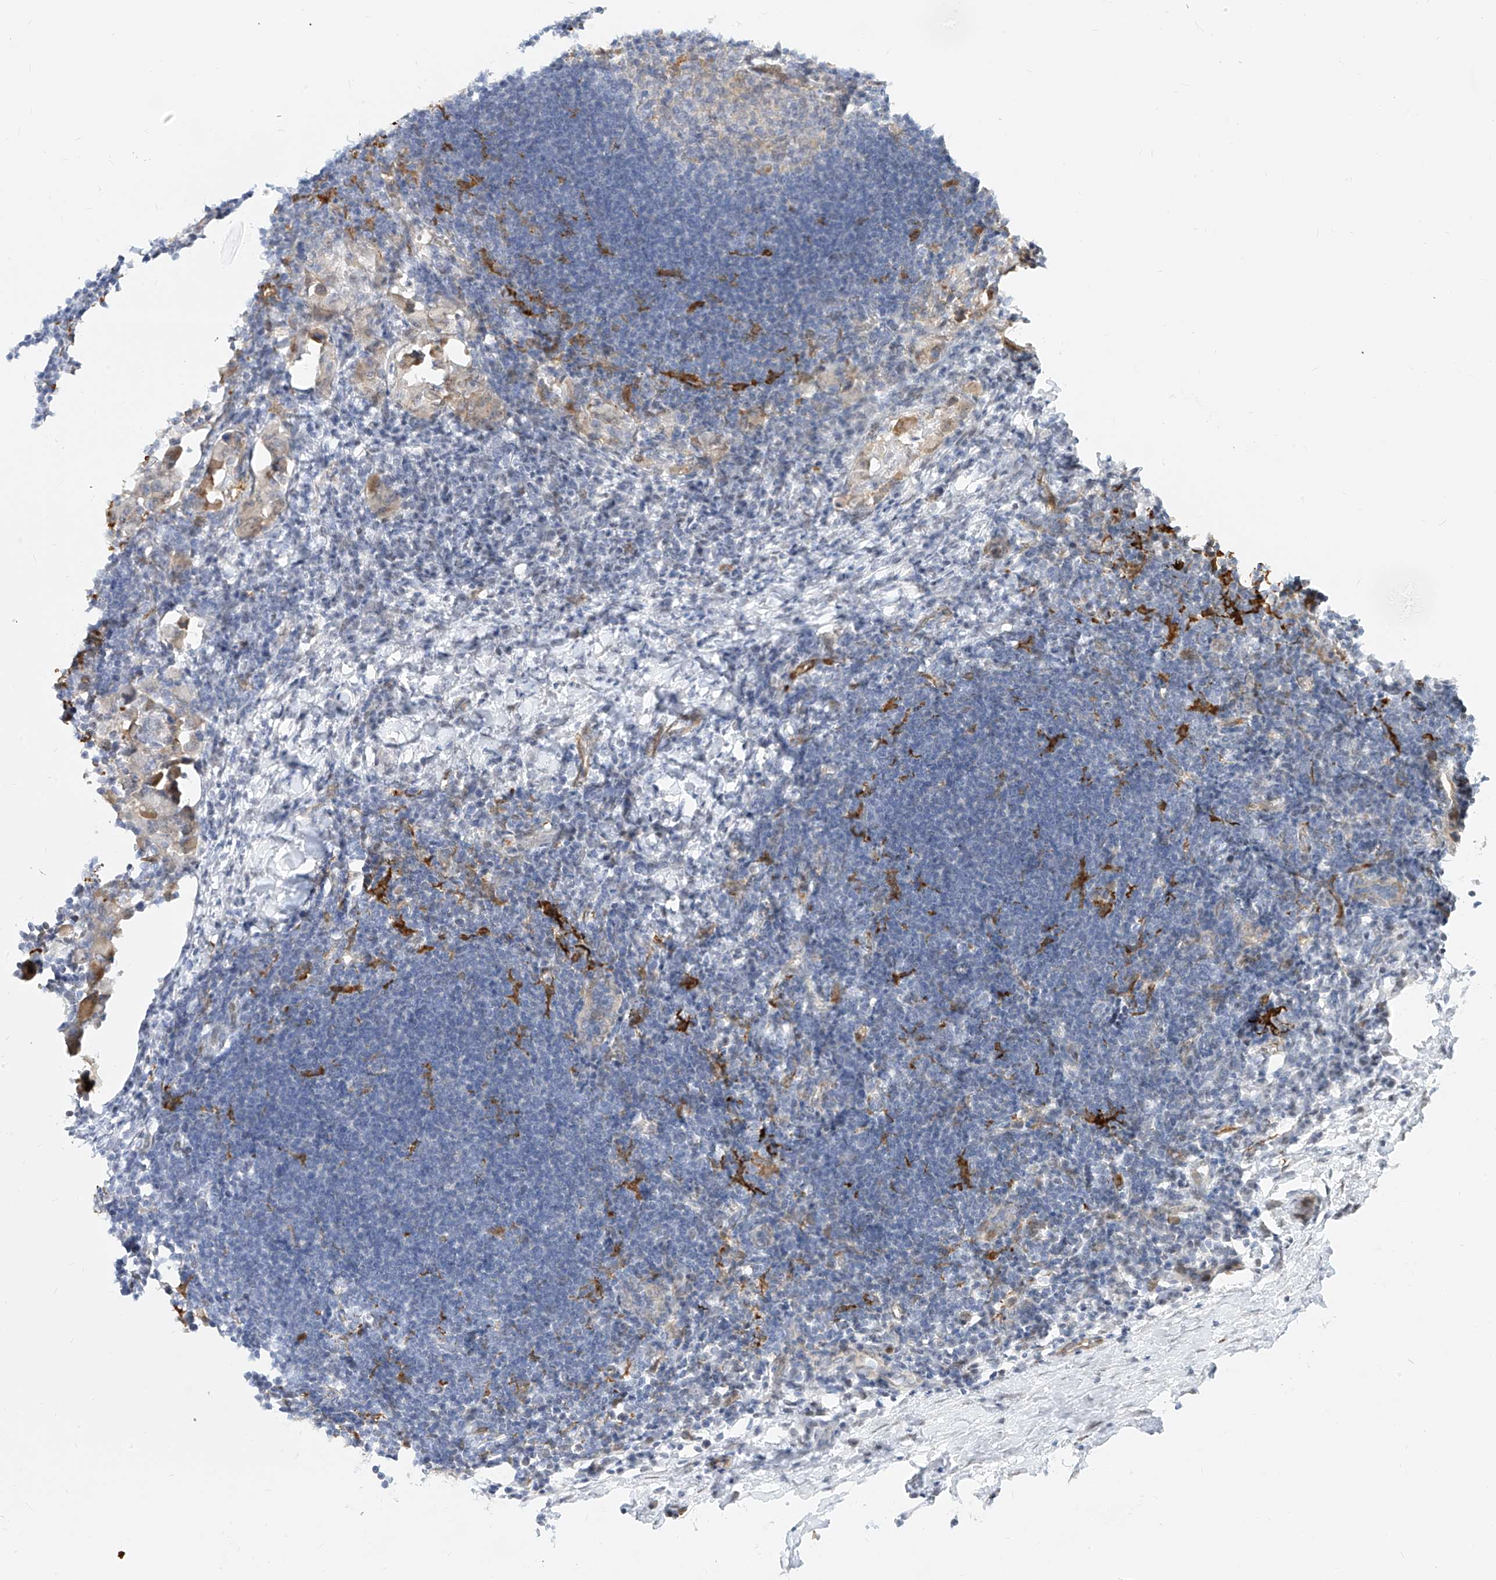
{"staining": {"intensity": "negative", "quantity": "none", "location": "none"}, "tissue": "lymph node", "cell_type": "Germinal center cells", "image_type": "normal", "snomed": [{"axis": "morphology", "description": "Normal tissue, NOS"}, {"axis": "morphology", "description": "Malignant melanoma, Metastatic site"}, {"axis": "topography", "description": "Lymph node"}], "caption": "The image displays no staining of germinal center cells in benign lymph node. (DAB immunohistochemistry visualized using brightfield microscopy, high magnification).", "gene": "NHSL1", "patient": {"sex": "male", "age": 41}}